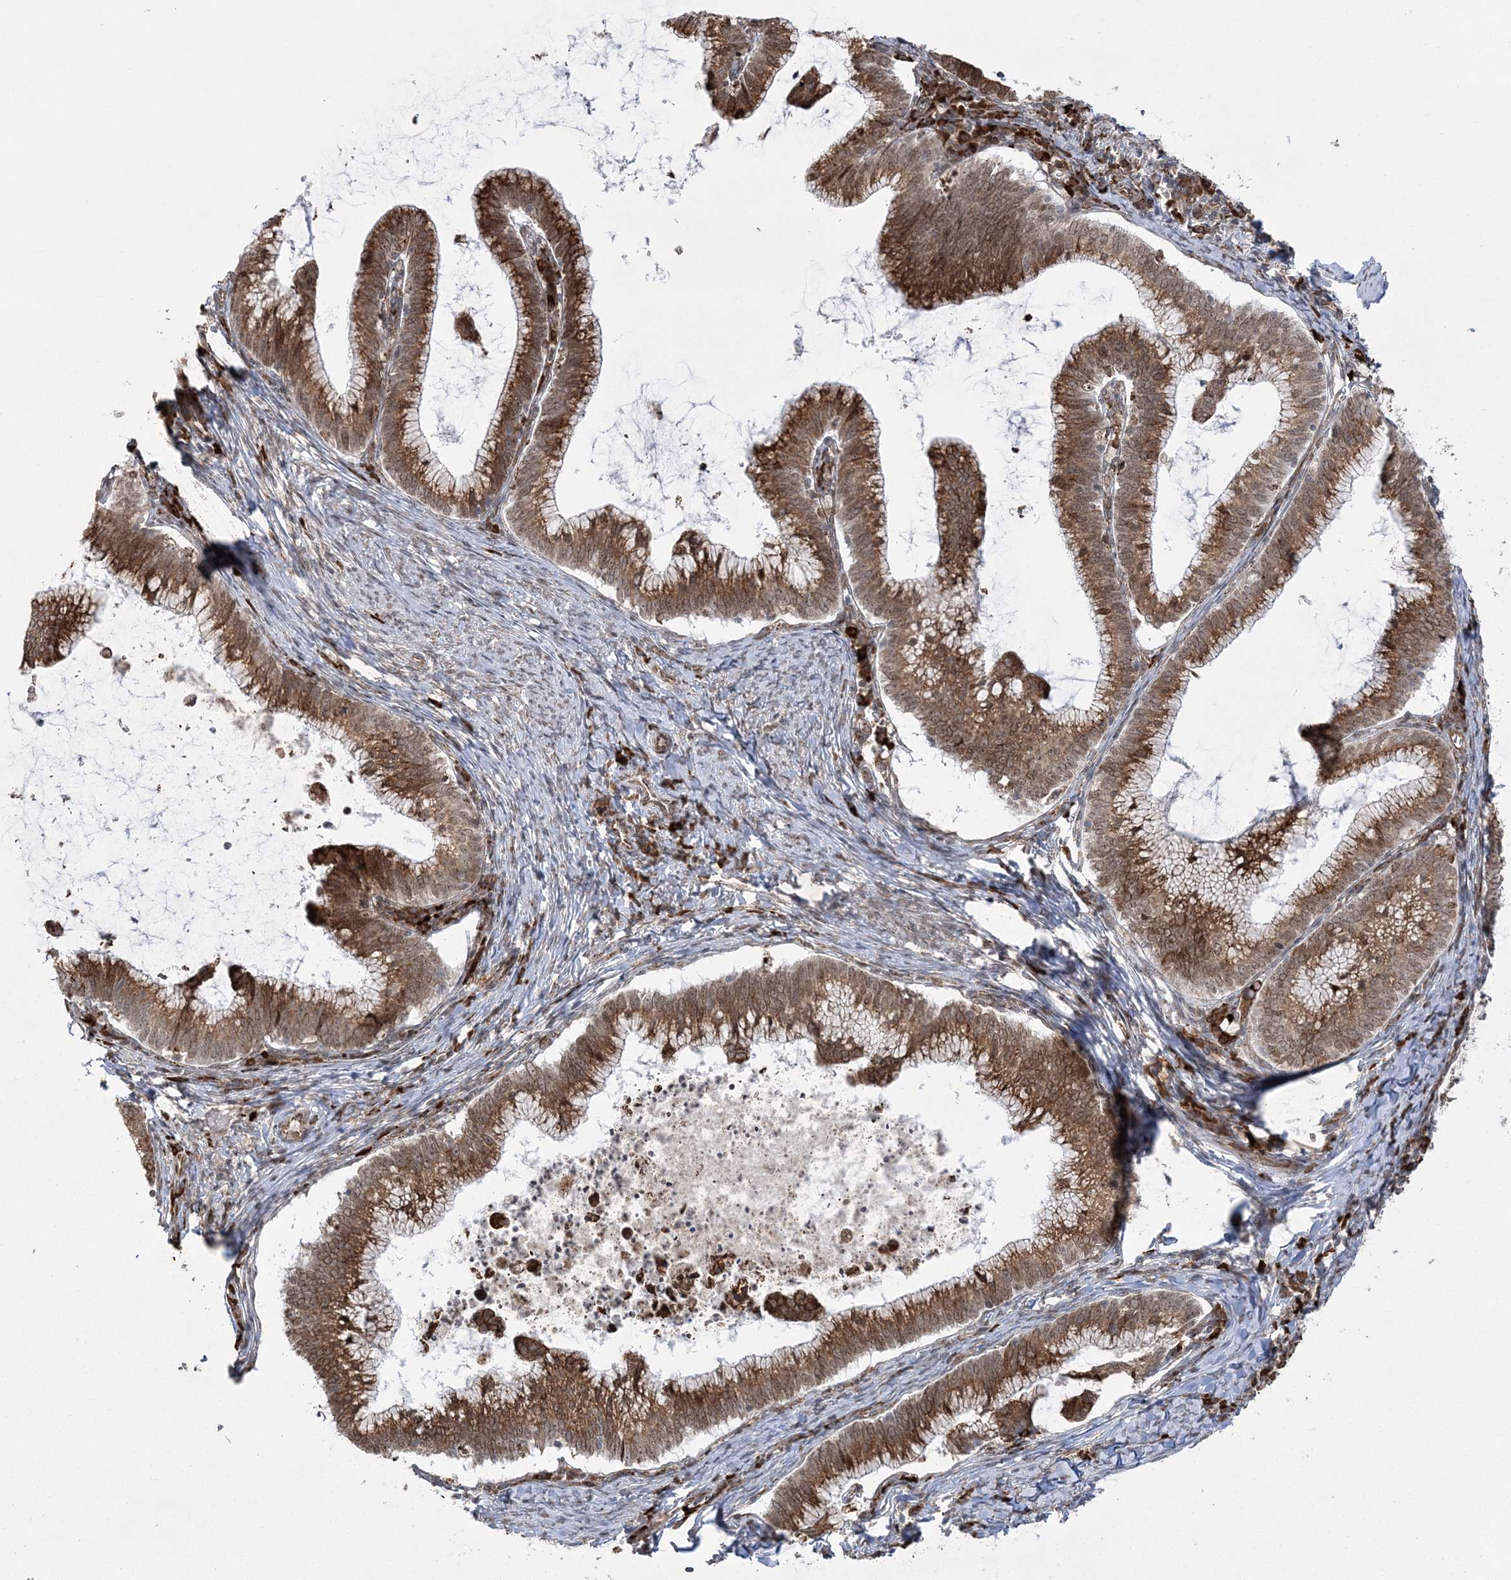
{"staining": {"intensity": "strong", "quantity": ">75%", "location": "cytoplasmic/membranous,nuclear"}, "tissue": "cervical cancer", "cell_type": "Tumor cells", "image_type": "cancer", "snomed": [{"axis": "morphology", "description": "Adenocarcinoma, NOS"}, {"axis": "topography", "description": "Cervix"}], "caption": "Cervical adenocarcinoma stained with a protein marker demonstrates strong staining in tumor cells.", "gene": "EFCAB12", "patient": {"sex": "female", "age": 36}}